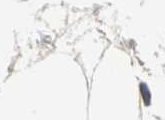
{"staining": {"intensity": "weak", "quantity": "25%-75%", "location": "cytoplasmic/membranous"}, "tissue": "adipose tissue", "cell_type": "Adipocytes", "image_type": "normal", "snomed": [{"axis": "morphology", "description": "Normal tissue, NOS"}, {"axis": "morphology", "description": "Duct carcinoma"}, {"axis": "topography", "description": "Breast"}, {"axis": "topography", "description": "Adipose tissue"}], "caption": "DAB immunohistochemical staining of normal adipose tissue displays weak cytoplasmic/membranous protein positivity in about 25%-75% of adipocytes.", "gene": "NUDT2", "patient": {"sex": "female", "age": 37}}